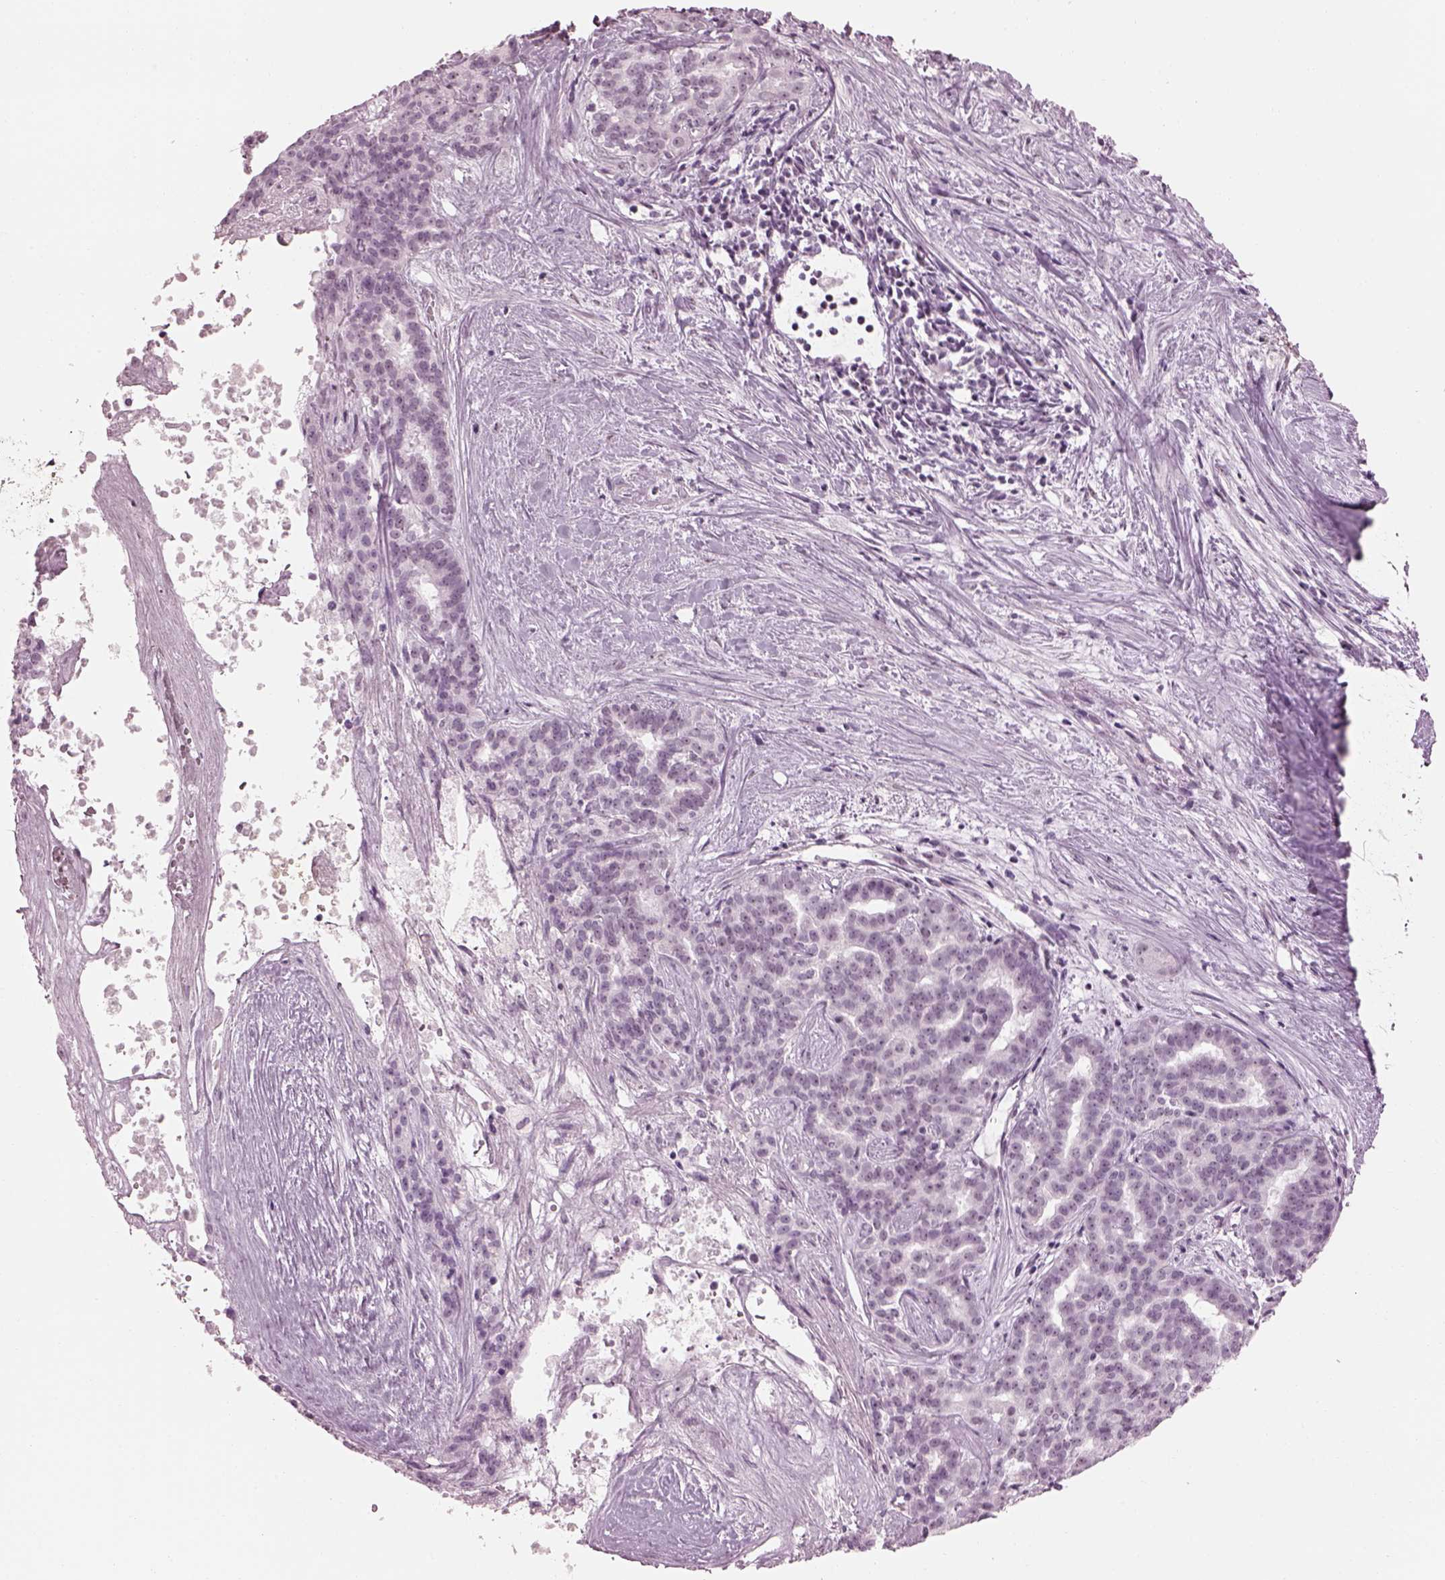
{"staining": {"intensity": "weak", "quantity": "<25%", "location": "nuclear"}, "tissue": "liver cancer", "cell_type": "Tumor cells", "image_type": "cancer", "snomed": [{"axis": "morphology", "description": "Cholangiocarcinoma"}, {"axis": "topography", "description": "Liver"}], "caption": "Image shows no protein positivity in tumor cells of liver cancer tissue.", "gene": "ADGRG2", "patient": {"sex": "female", "age": 47}}